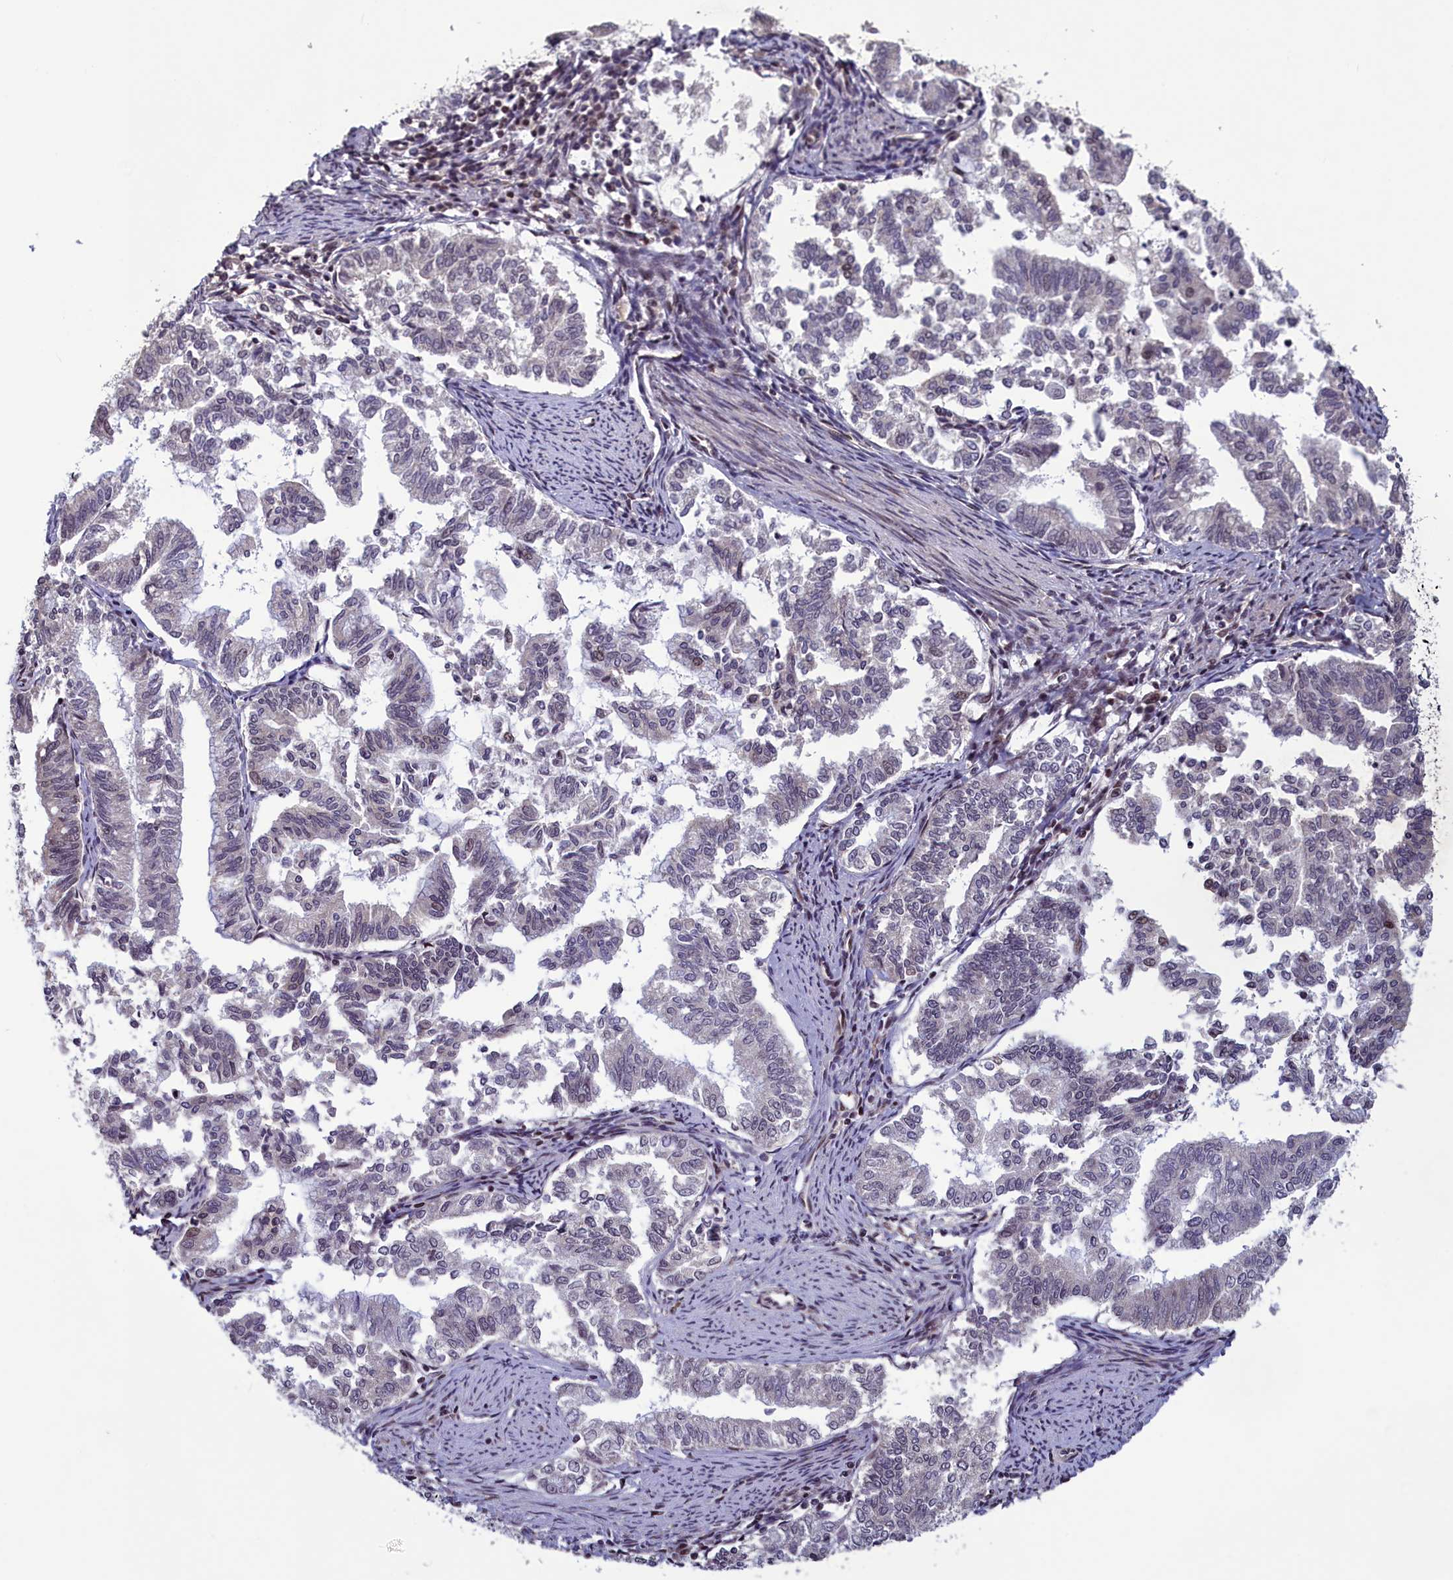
{"staining": {"intensity": "negative", "quantity": "none", "location": "none"}, "tissue": "endometrial cancer", "cell_type": "Tumor cells", "image_type": "cancer", "snomed": [{"axis": "morphology", "description": "Adenocarcinoma, NOS"}, {"axis": "topography", "description": "Endometrium"}], "caption": "Immunohistochemical staining of human endometrial adenocarcinoma shows no significant expression in tumor cells.", "gene": "NUBP1", "patient": {"sex": "female", "age": 79}}